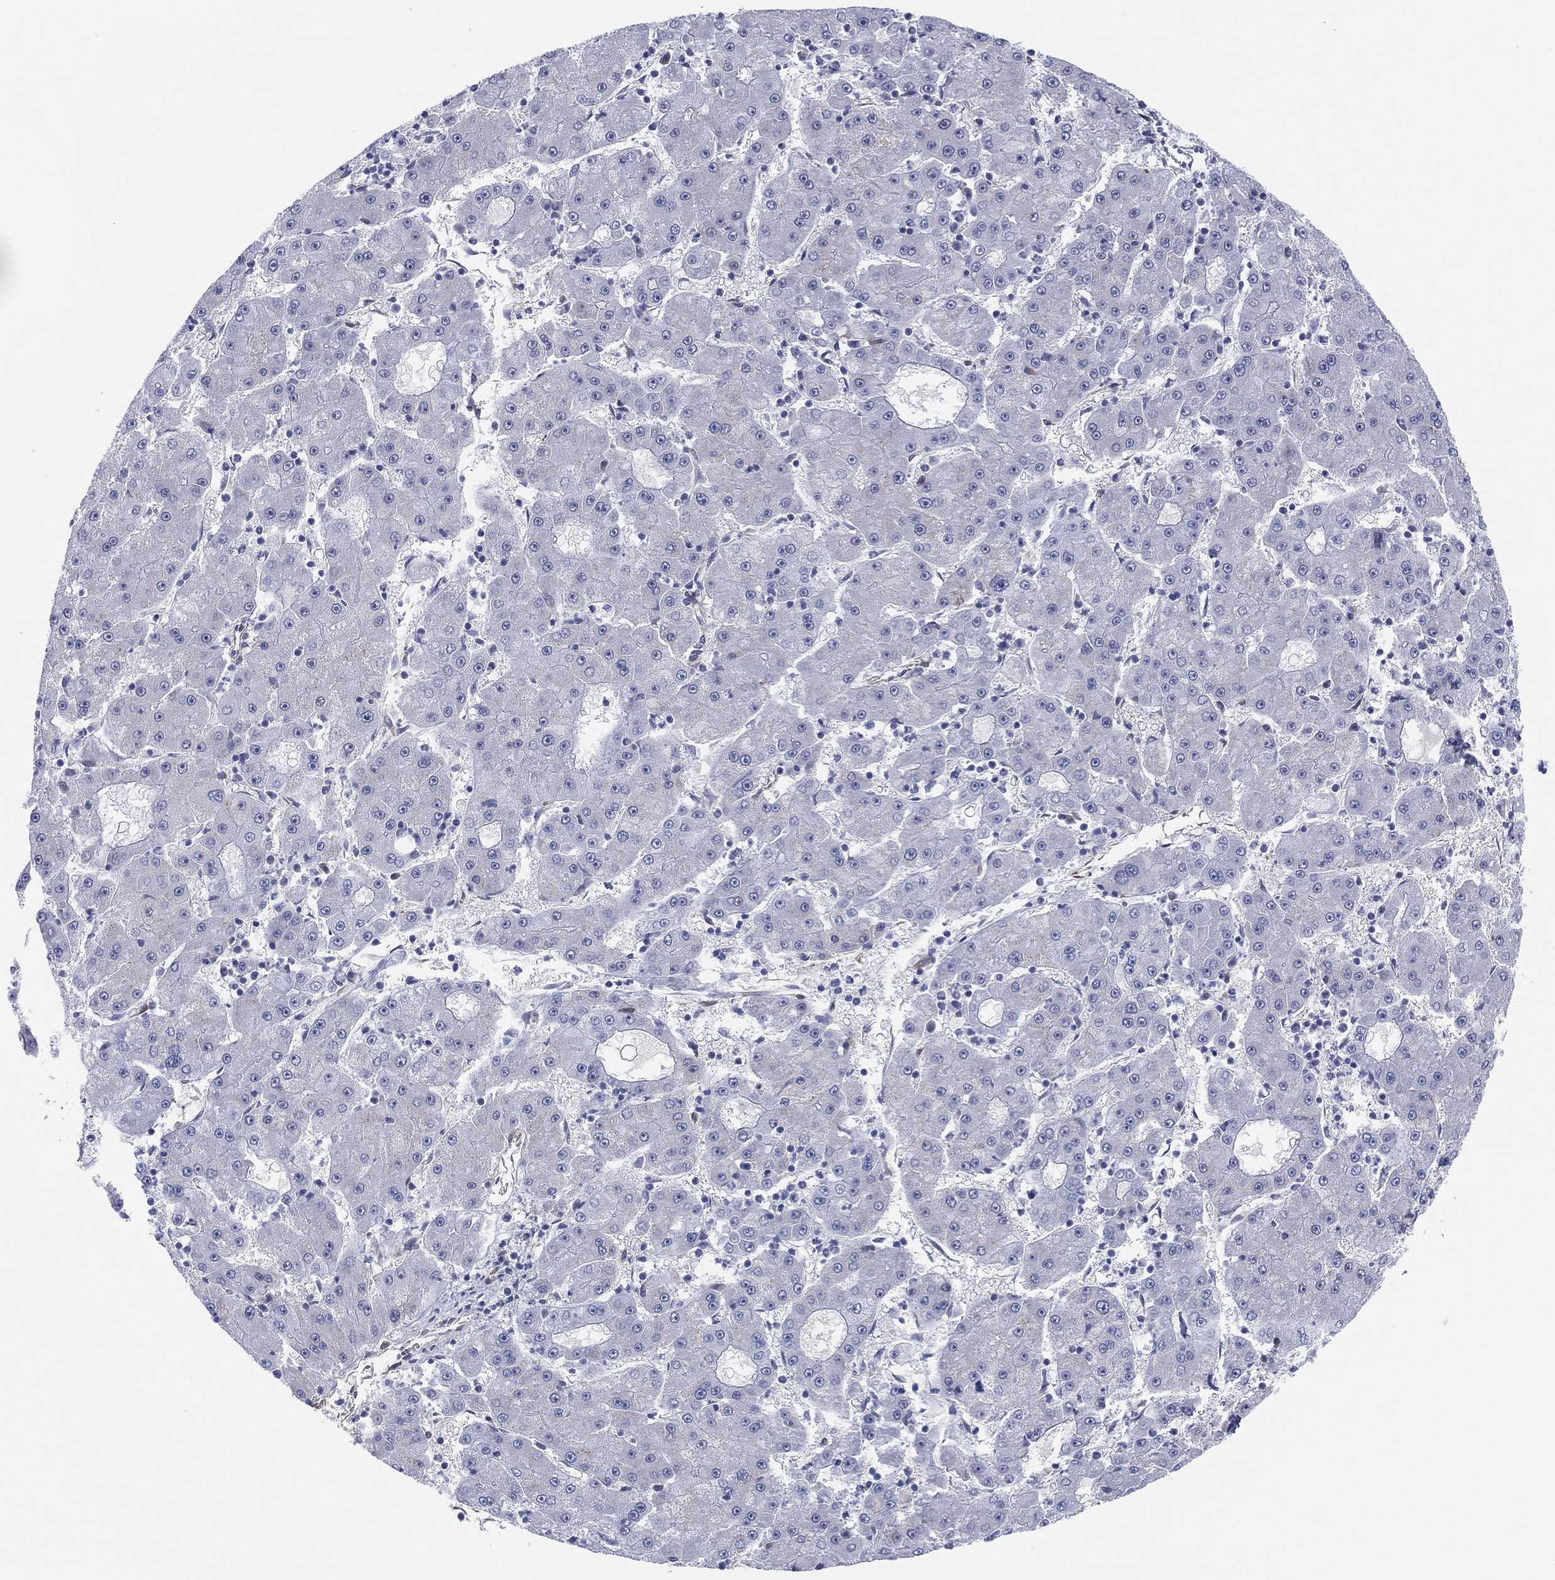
{"staining": {"intensity": "negative", "quantity": "none", "location": "none"}, "tissue": "liver cancer", "cell_type": "Tumor cells", "image_type": "cancer", "snomed": [{"axis": "morphology", "description": "Carcinoma, Hepatocellular, NOS"}, {"axis": "topography", "description": "Liver"}], "caption": "Immunohistochemical staining of liver cancer (hepatocellular carcinoma) reveals no significant positivity in tumor cells.", "gene": "MLF1", "patient": {"sex": "male", "age": 73}}